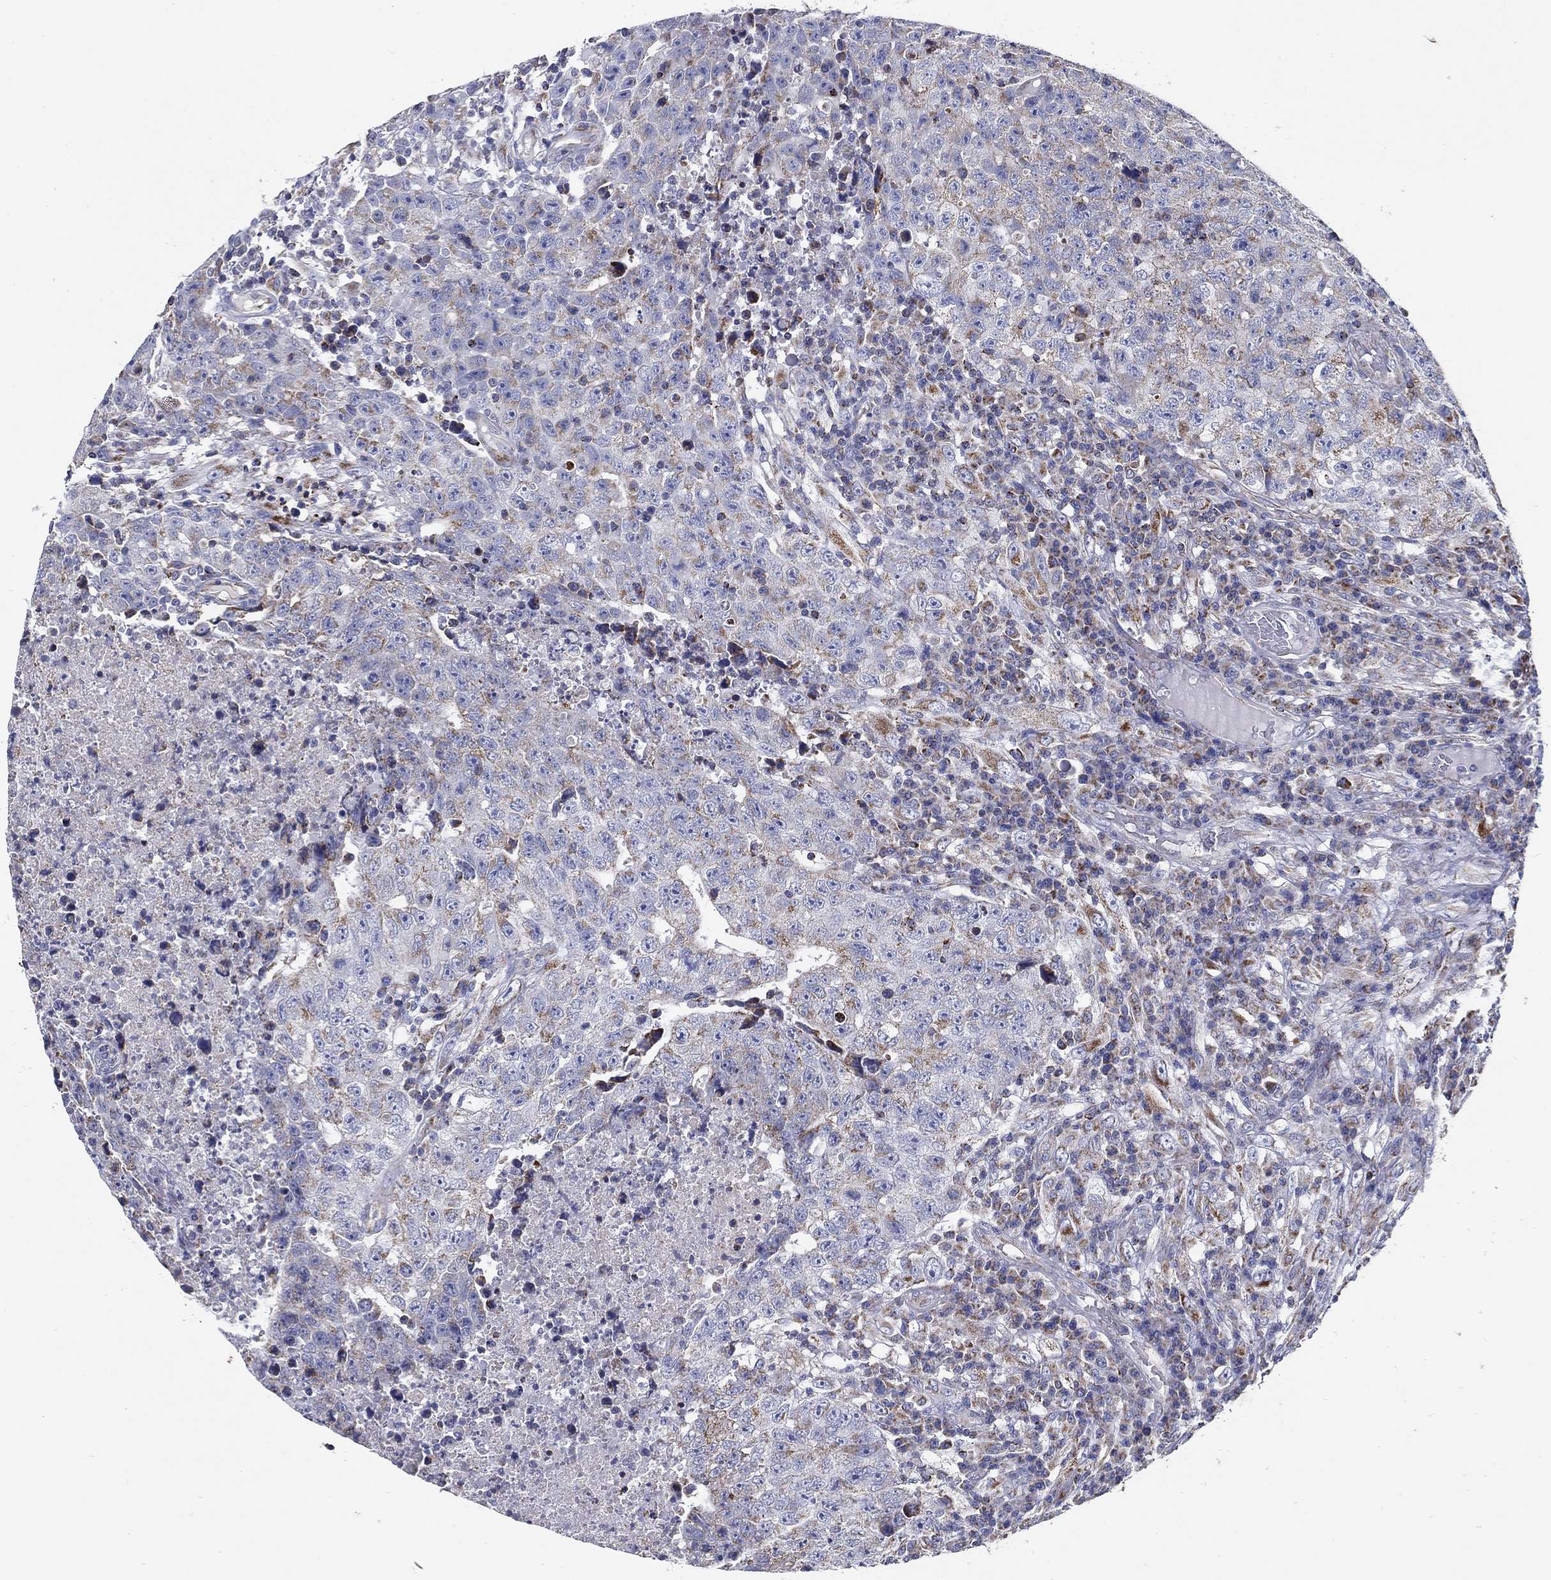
{"staining": {"intensity": "moderate", "quantity": "<25%", "location": "cytoplasmic/membranous"}, "tissue": "testis cancer", "cell_type": "Tumor cells", "image_type": "cancer", "snomed": [{"axis": "morphology", "description": "Necrosis, NOS"}, {"axis": "morphology", "description": "Carcinoma, Embryonal, NOS"}, {"axis": "topography", "description": "Testis"}], "caption": "A high-resolution histopathology image shows immunohistochemistry (IHC) staining of testis cancer (embryonal carcinoma), which shows moderate cytoplasmic/membranous staining in approximately <25% of tumor cells.", "gene": "SFXN1", "patient": {"sex": "male", "age": 19}}